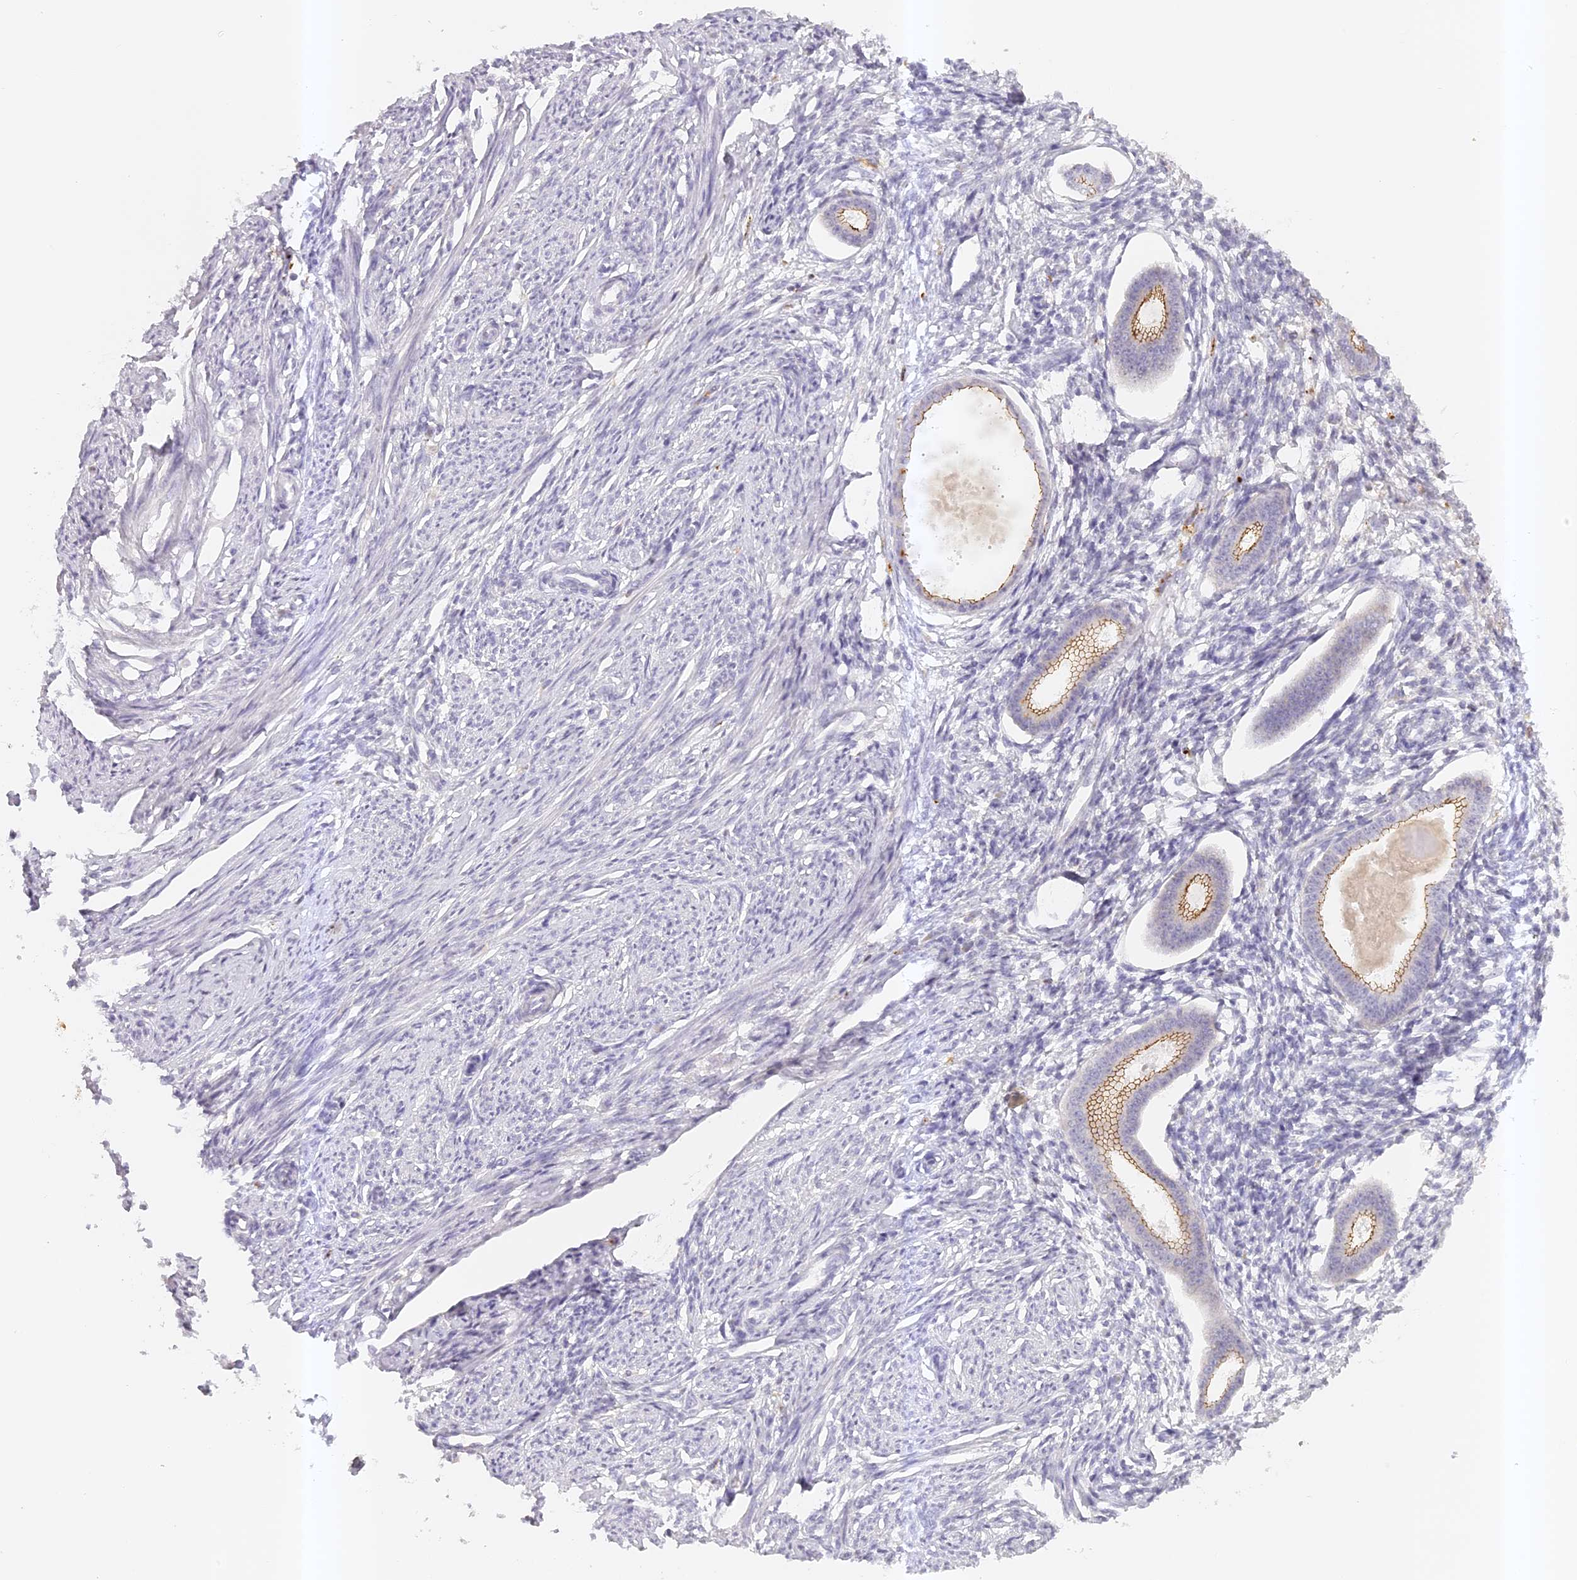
{"staining": {"intensity": "negative", "quantity": "none", "location": "none"}, "tissue": "endometrium", "cell_type": "Cells in endometrial stroma", "image_type": "normal", "snomed": [{"axis": "morphology", "description": "Normal tissue, NOS"}, {"axis": "topography", "description": "Endometrium"}], "caption": "The image demonstrates no staining of cells in endometrial stroma in normal endometrium.", "gene": "ELL3", "patient": {"sex": "female", "age": 56}}